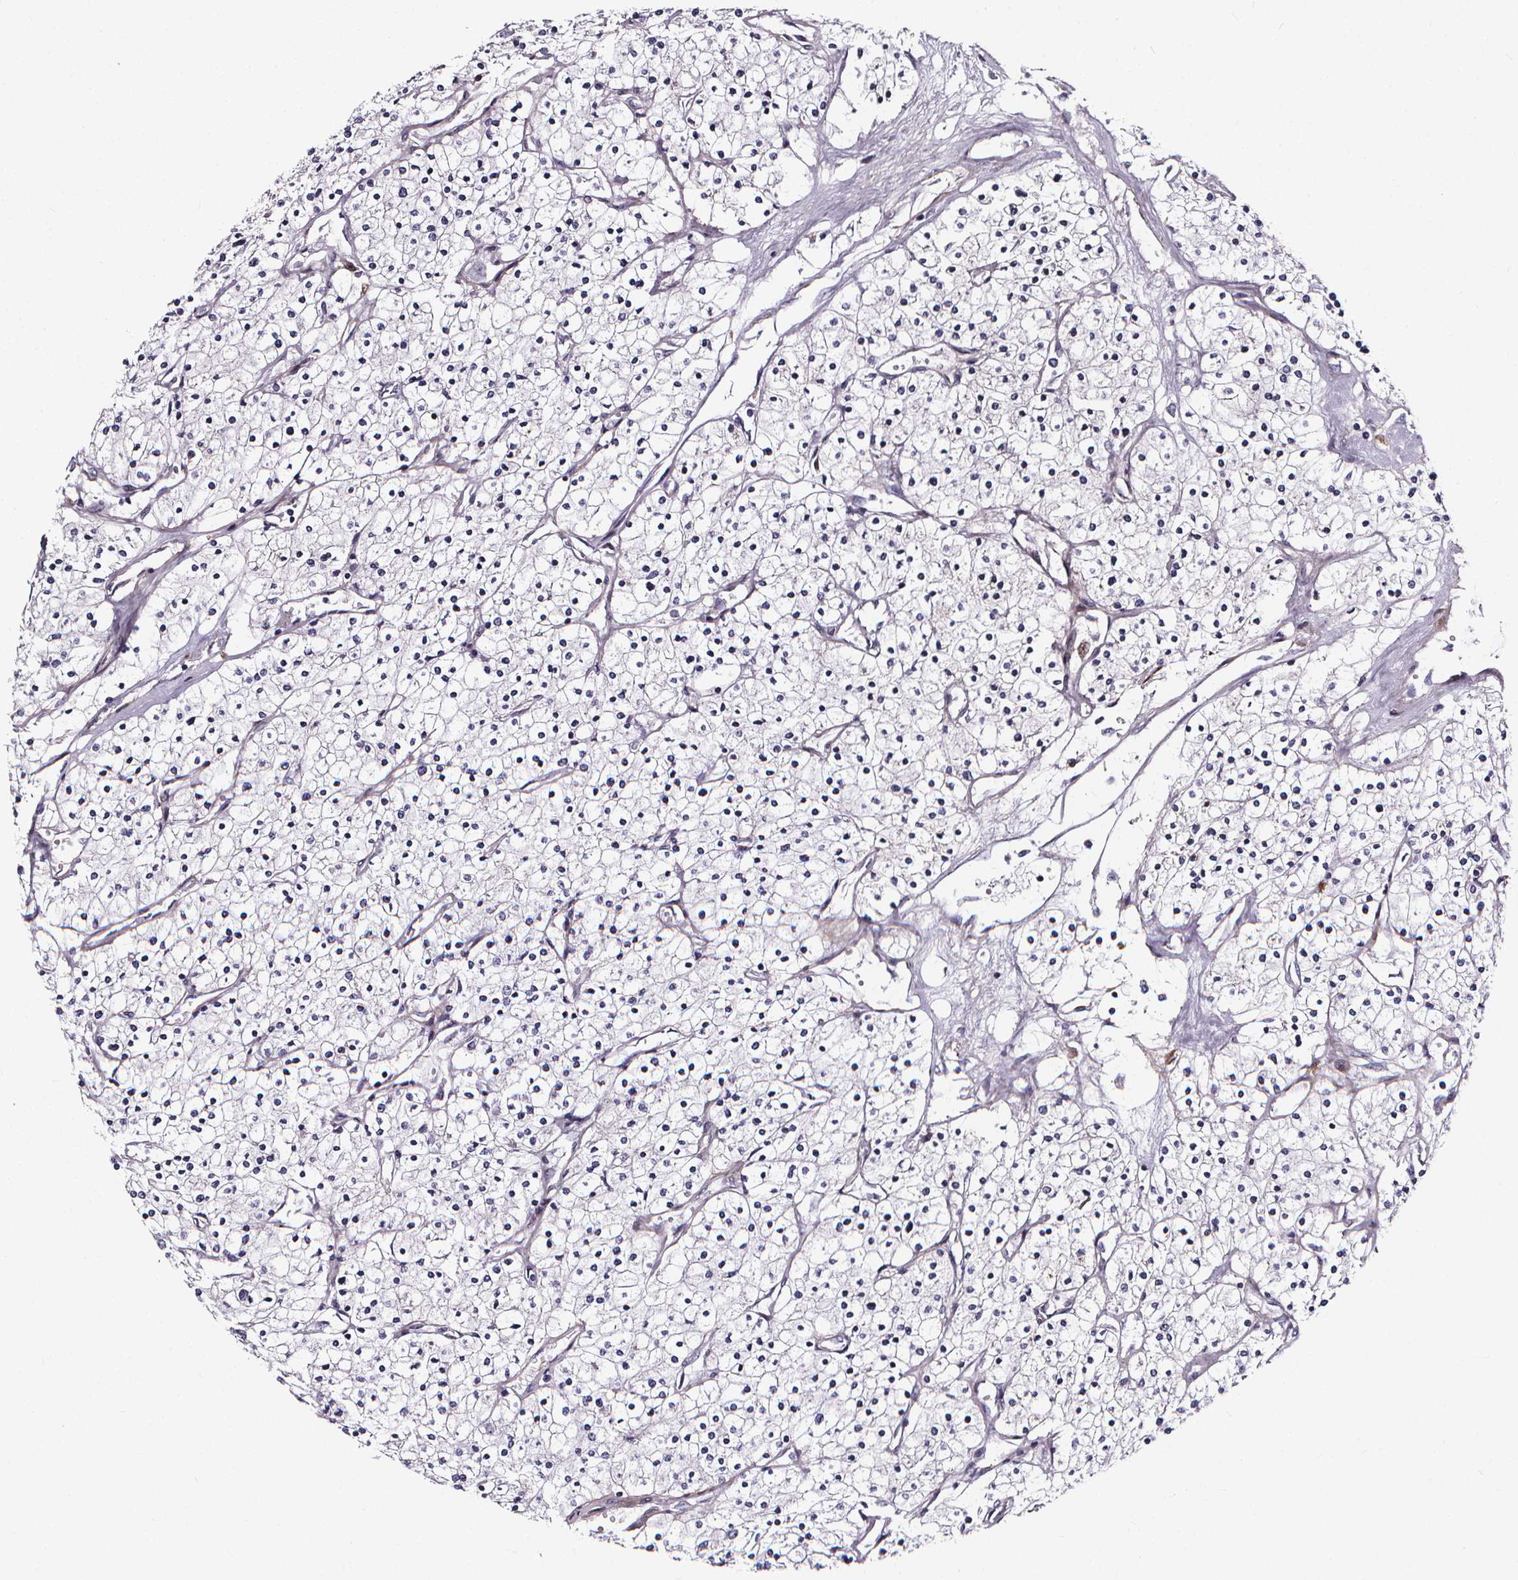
{"staining": {"intensity": "negative", "quantity": "none", "location": "none"}, "tissue": "renal cancer", "cell_type": "Tumor cells", "image_type": "cancer", "snomed": [{"axis": "morphology", "description": "Adenocarcinoma, NOS"}, {"axis": "topography", "description": "Kidney"}], "caption": "High magnification brightfield microscopy of renal cancer (adenocarcinoma) stained with DAB (3,3'-diaminobenzidine) (brown) and counterstained with hematoxylin (blue): tumor cells show no significant staining.", "gene": "AEBP1", "patient": {"sex": "male", "age": 80}}